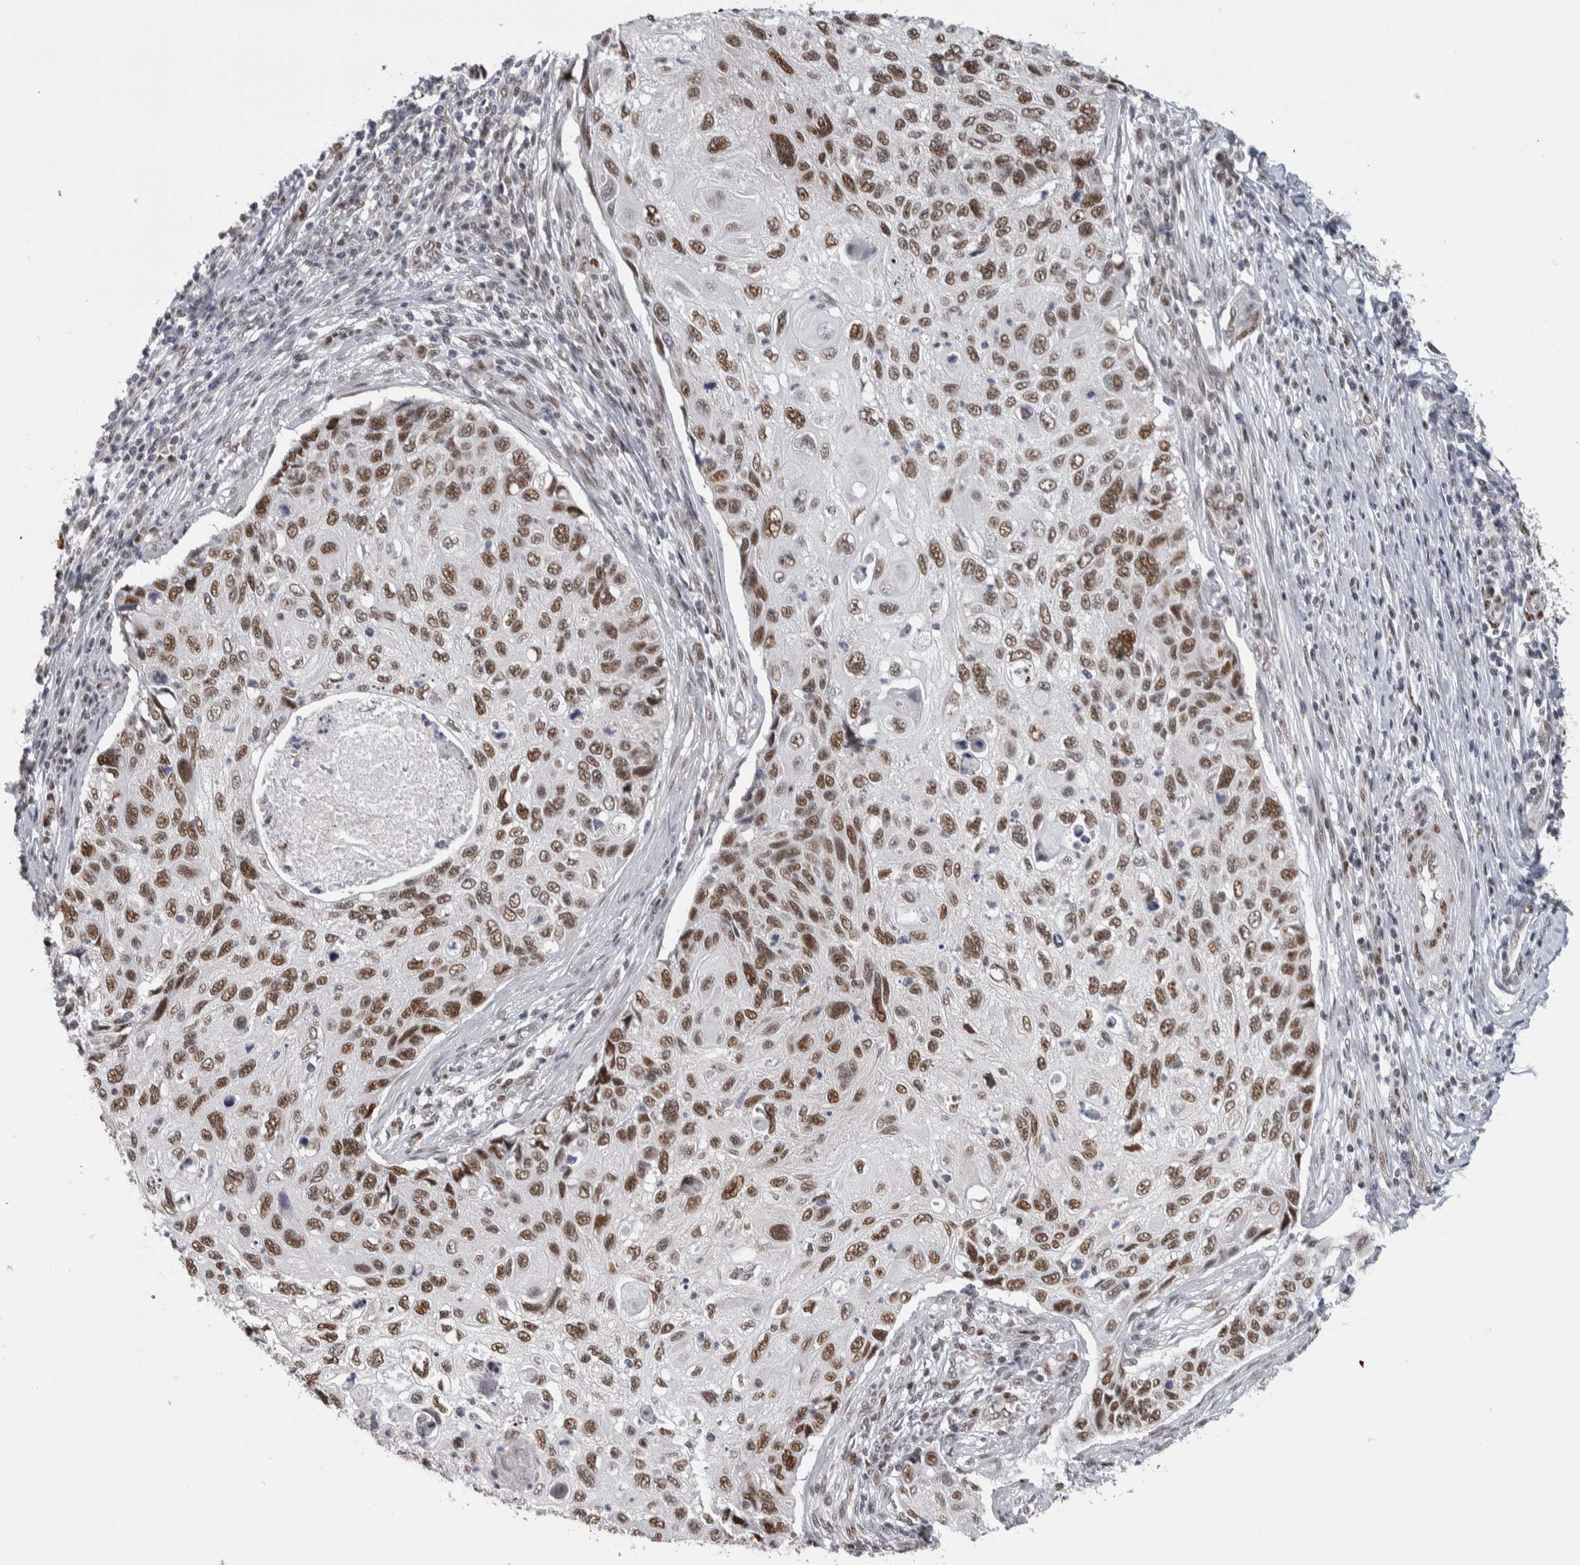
{"staining": {"intensity": "strong", "quantity": ">75%", "location": "nuclear"}, "tissue": "cervical cancer", "cell_type": "Tumor cells", "image_type": "cancer", "snomed": [{"axis": "morphology", "description": "Squamous cell carcinoma, NOS"}, {"axis": "topography", "description": "Cervix"}], "caption": "The image reveals staining of cervical squamous cell carcinoma, revealing strong nuclear protein positivity (brown color) within tumor cells. The staining is performed using DAB (3,3'-diaminobenzidine) brown chromogen to label protein expression. The nuclei are counter-stained blue using hematoxylin.", "gene": "HEXIM2", "patient": {"sex": "female", "age": 70}}